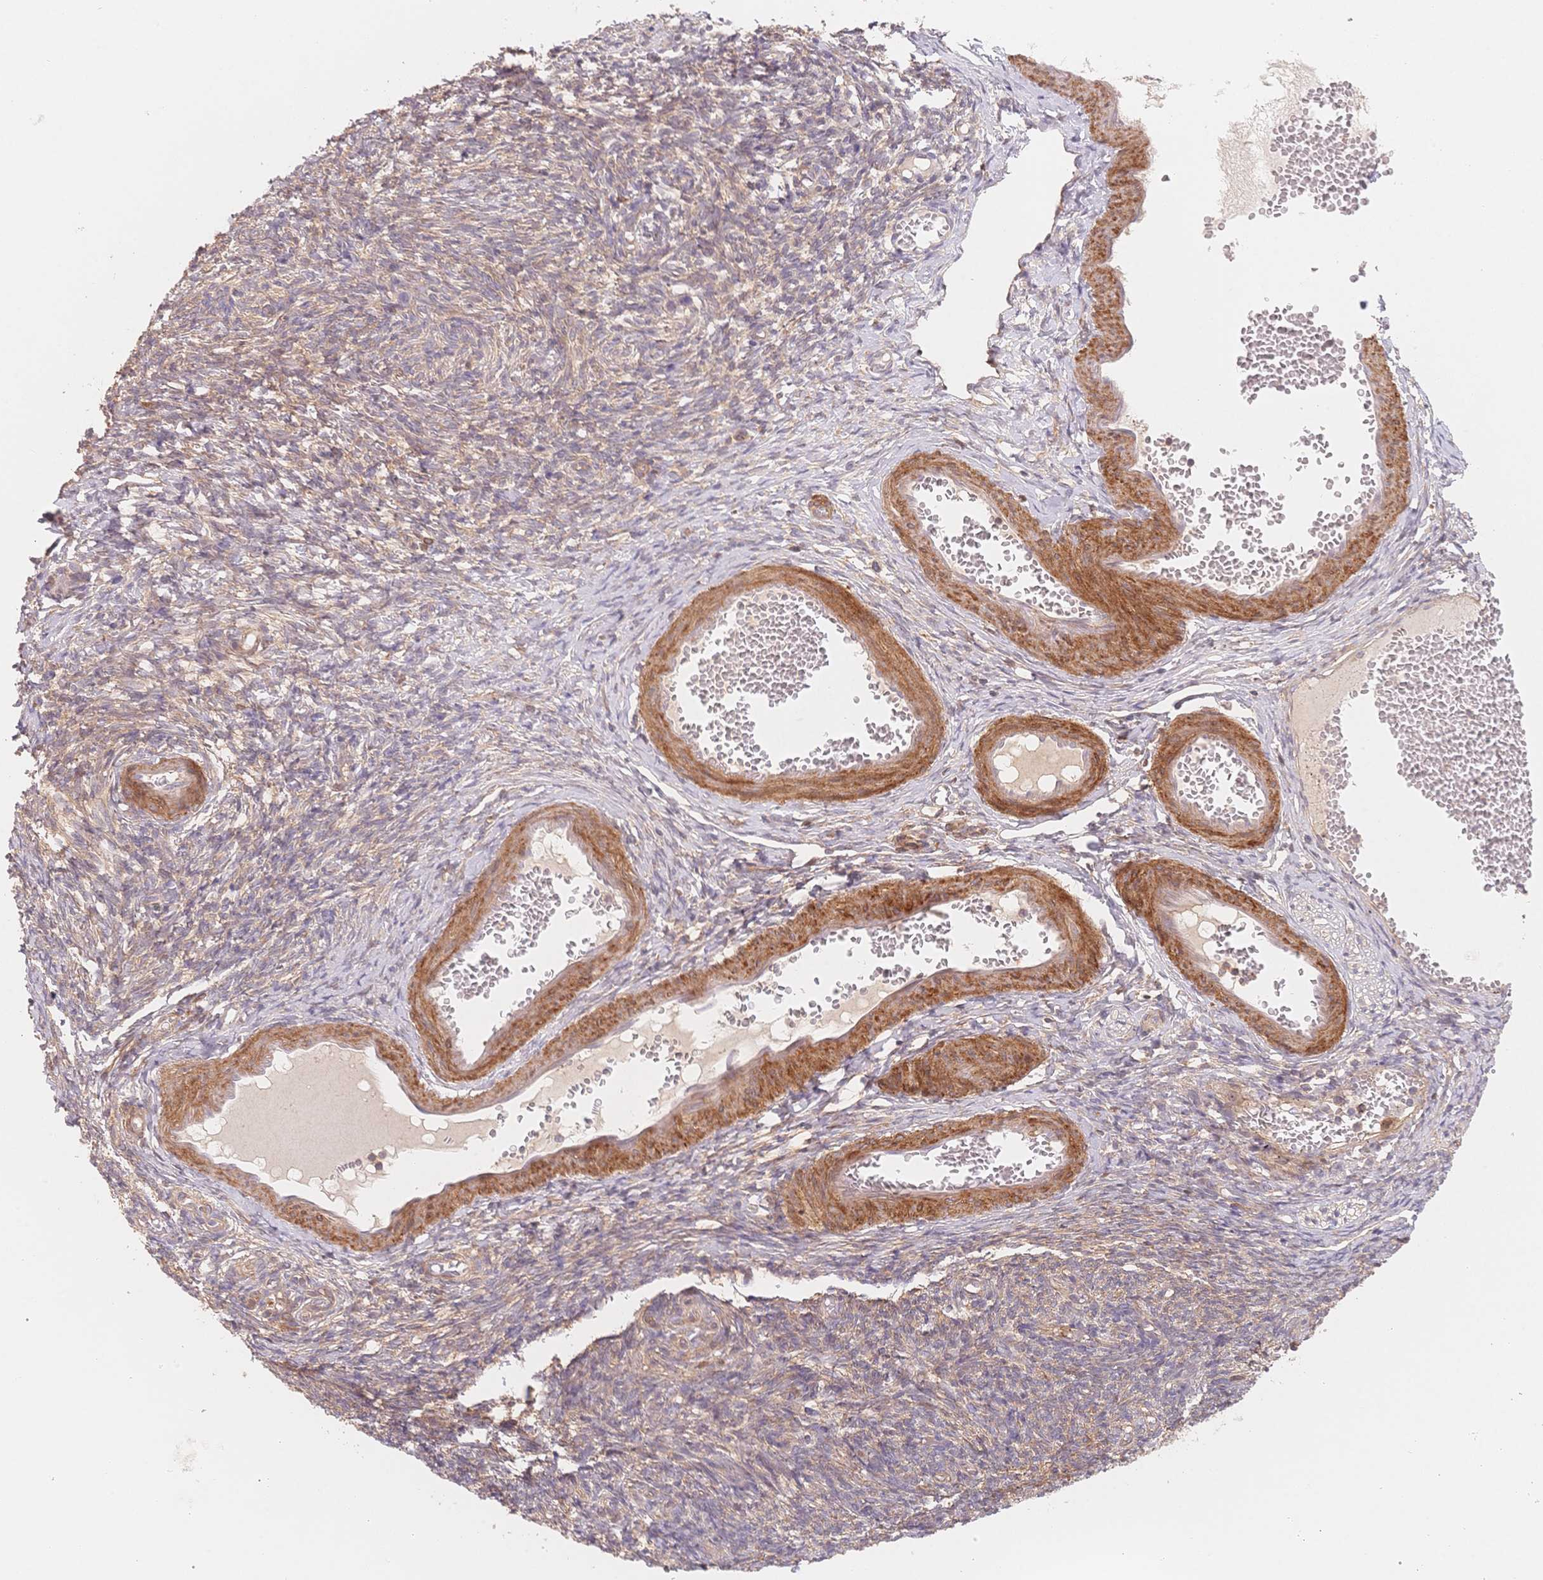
{"staining": {"intensity": "moderate", "quantity": ">75%", "location": "cytoplasmic/membranous"}, "tissue": "ovary", "cell_type": "Follicle cells", "image_type": "normal", "snomed": [{"axis": "morphology", "description": "Normal tissue, NOS"}, {"axis": "topography", "description": "Ovary"}], "caption": "IHC histopathology image of normal ovary stained for a protein (brown), which displays medium levels of moderate cytoplasmic/membranous expression in approximately >75% of follicle cells.", "gene": "C12orf75", "patient": {"sex": "female", "age": 39}}